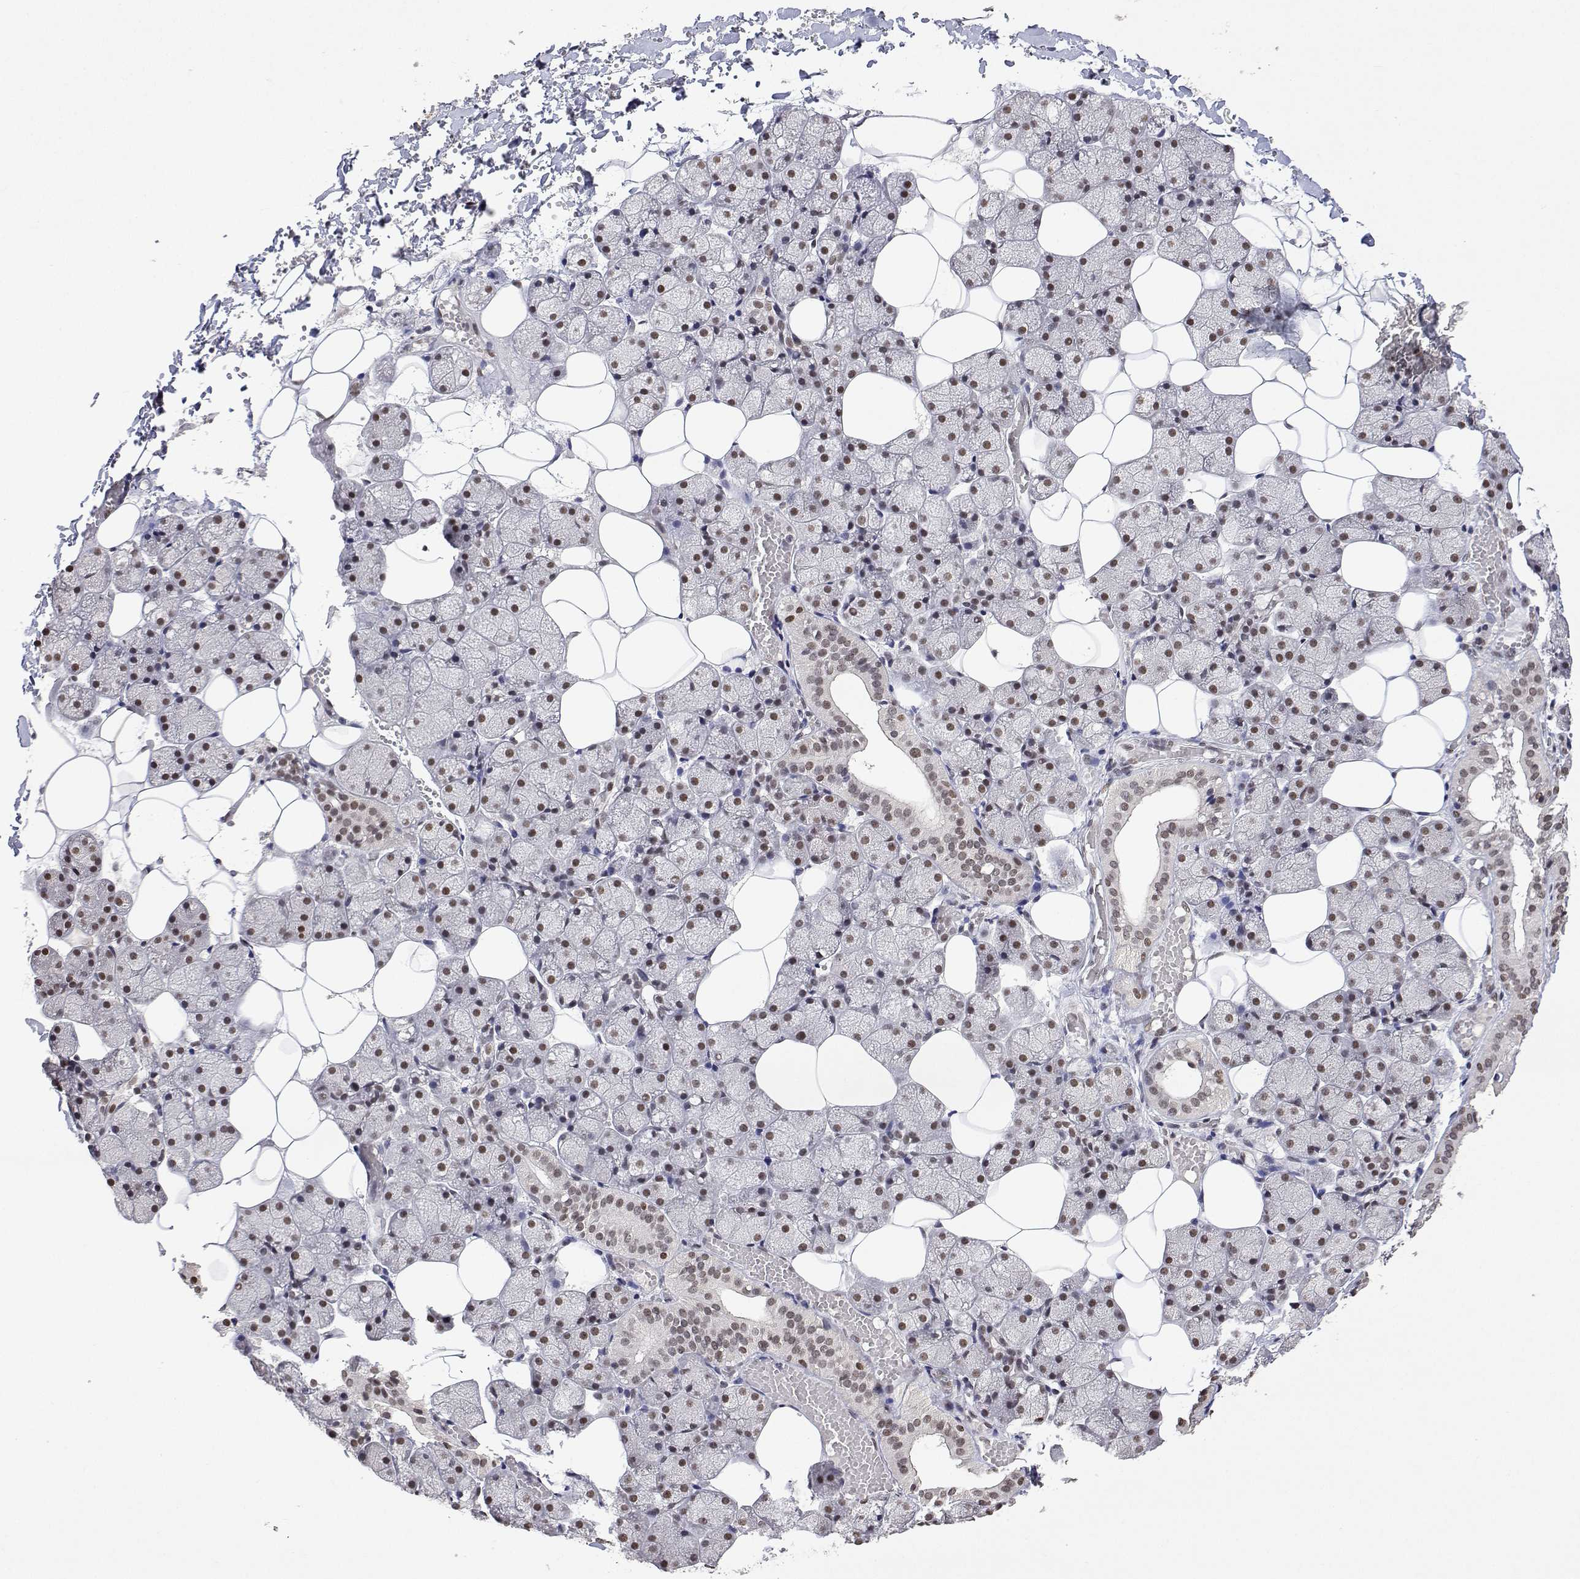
{"staining": {"intensity": "moderate", "quantity": "25%-75%", "location": "nuclear"}, "tissue": "salivary gland", "cell_type": "Glandular cells", "image_type": "normal", "snomed": [{"axis": "morphology", "description": "Normal tissue, NOS"}, {"axis": "topography", "description": "Salivary gland"}], "caption": "Immunohistochemistry staining of normal salivary gland, which demonstrates medium levels of moderate nuclear positivity in about 25%-75% of glandular cells indicating moderate nuclear protein positivity. The staining was performed using DAB (brown) for protein detection and nuclei were counterstained in hematoxylin (blue).", "gene": "XPC", "patient": {"sex": "male", "age": 38}}